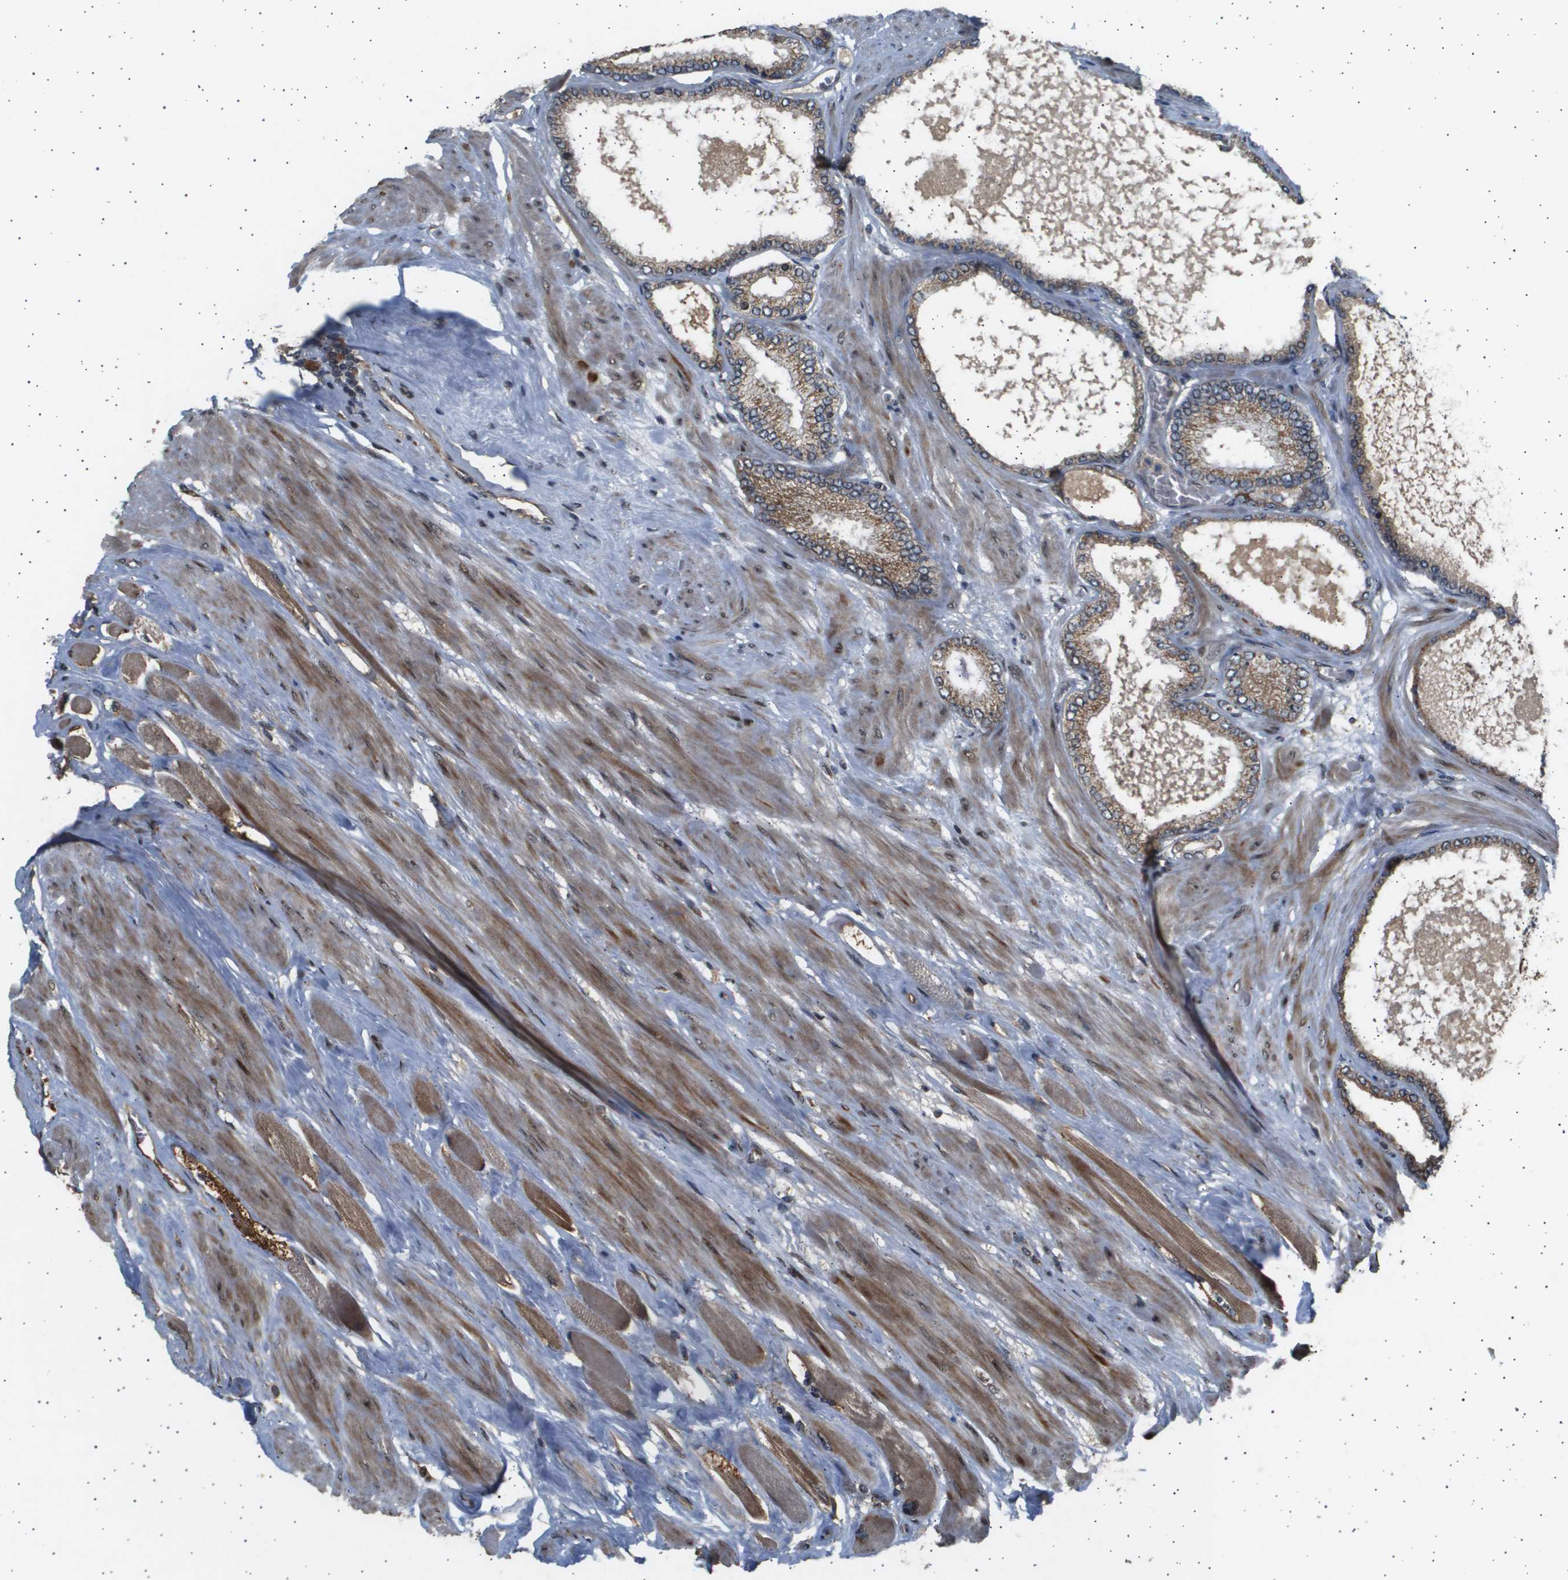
{"staining": {"intensity": "moderate", "quantity": ">75%", "location": "cytoplasmic/membranous"}, "tissue": "prostate cancer", "cell_type": "Tumor cells", "image_type": "cancer", "snomed": [{"axis": "morphology", "description": "Adenocarcinoma, High grade"}, {"axis": "topography", "description": "Prostate"}], "caption": "Immunohistochemistry (DAB) staining of prostate cancer reveals moderate cytoplasmic/membranous protein expression in about >75% of tumor cells. (DAB (3,3'-diaminobenzidine) = brown stain, brightfield microscopy at high magnification).", "gene": "TNRC6A", "patient": {"sex": "male", "age": 61}}